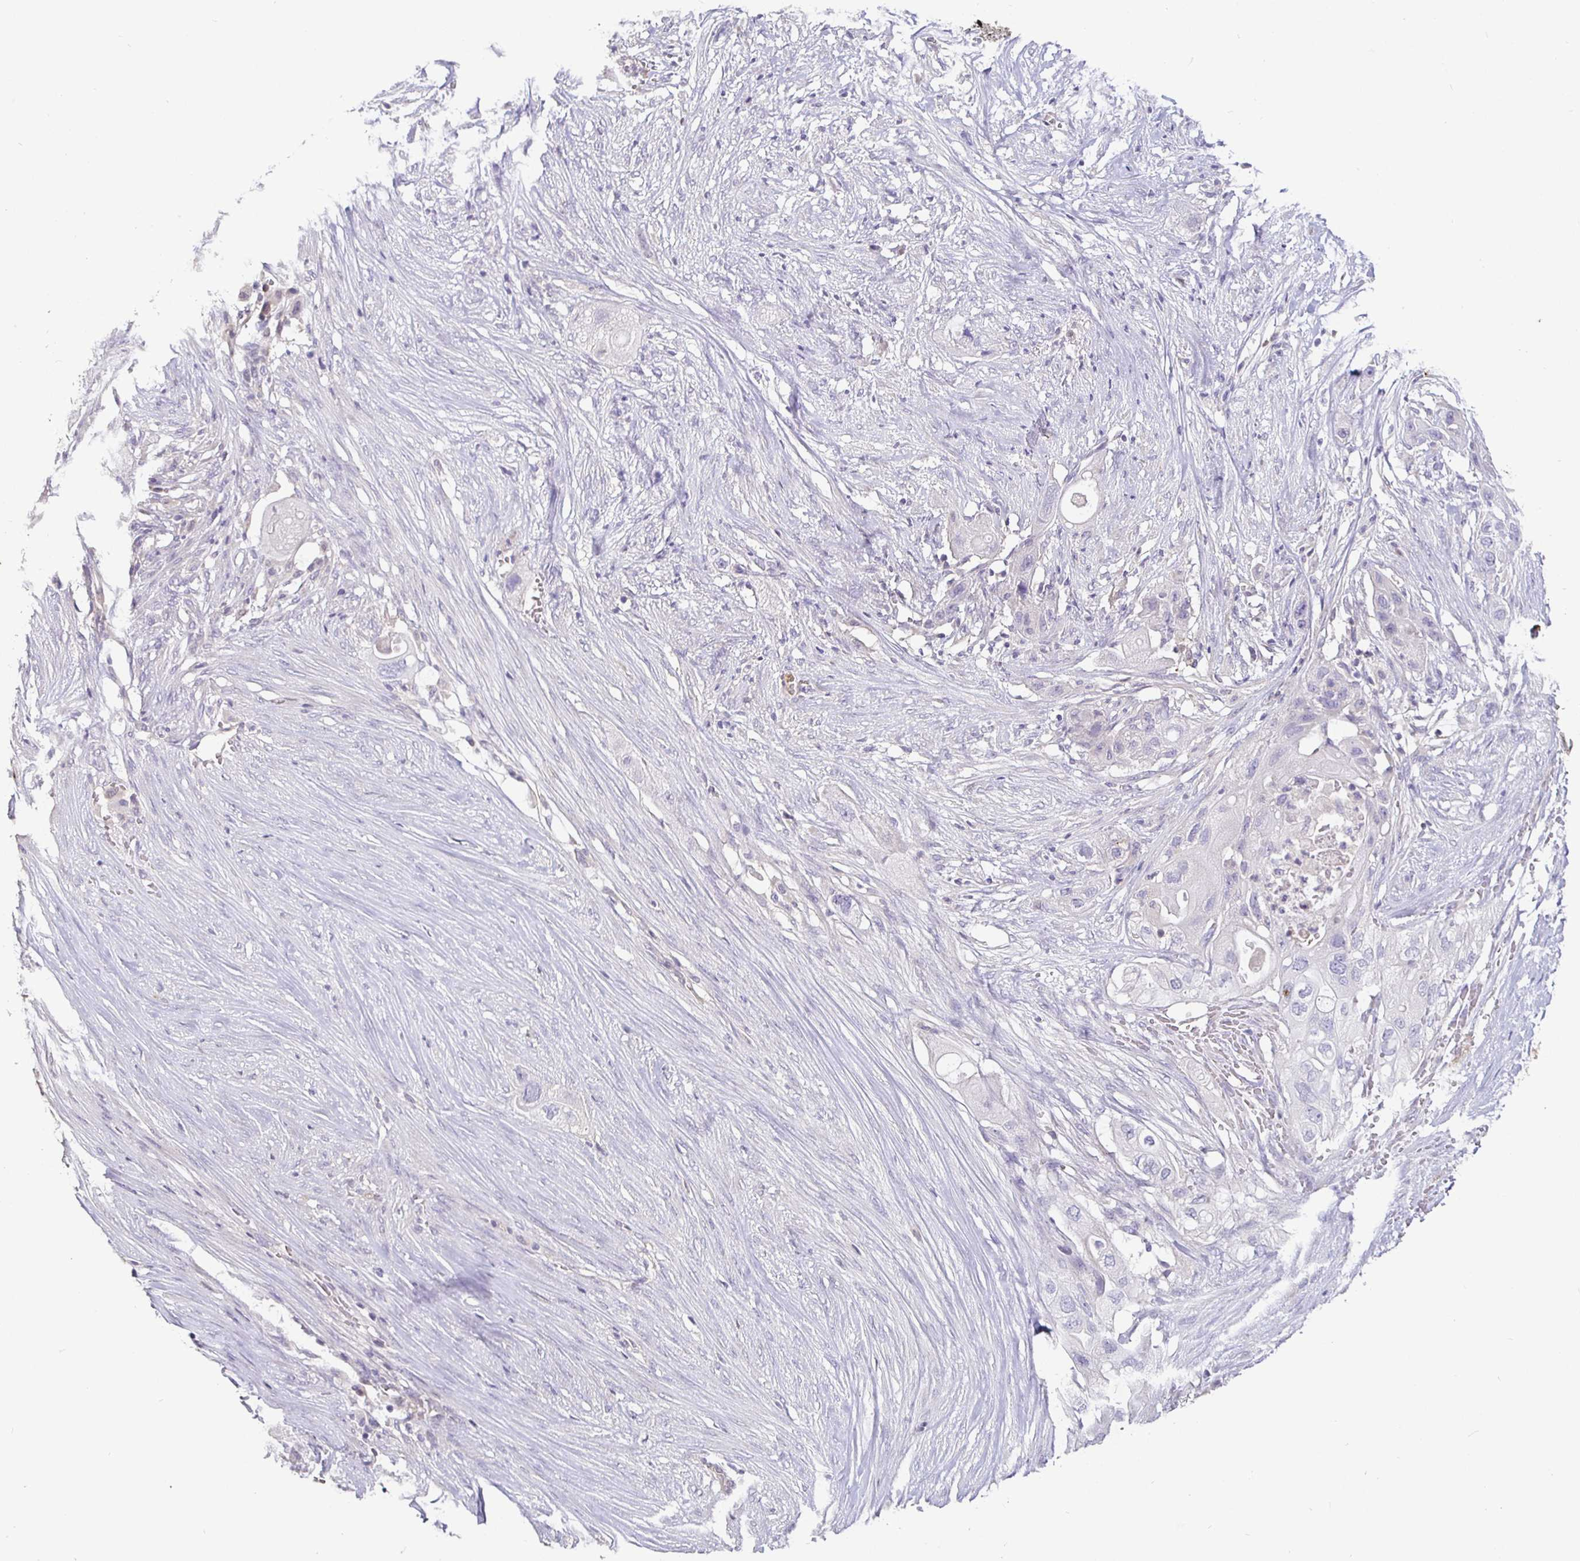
{"staining": {"intensity": "negative", "quantity": "none", "location": "none"}, "tissue": "pancreatic cancer", "cell_type": "Tumor cells", "image_type": "cancer", "snomed": [{"axis": "morphology", "description": "Adenocarcinoma, NOS"}, {"axis": "topography", "description": "Pancreas"}], "caption": "Immunohistochemical staining of human adenocarcinoma (pancreatic) exhibits no significant expression in tumor cells. (DAB IHC visualized using brightfield microscopy, high magnification).", "gene": "SHISA4", "patient": {"sex": "female", "age": 72}}